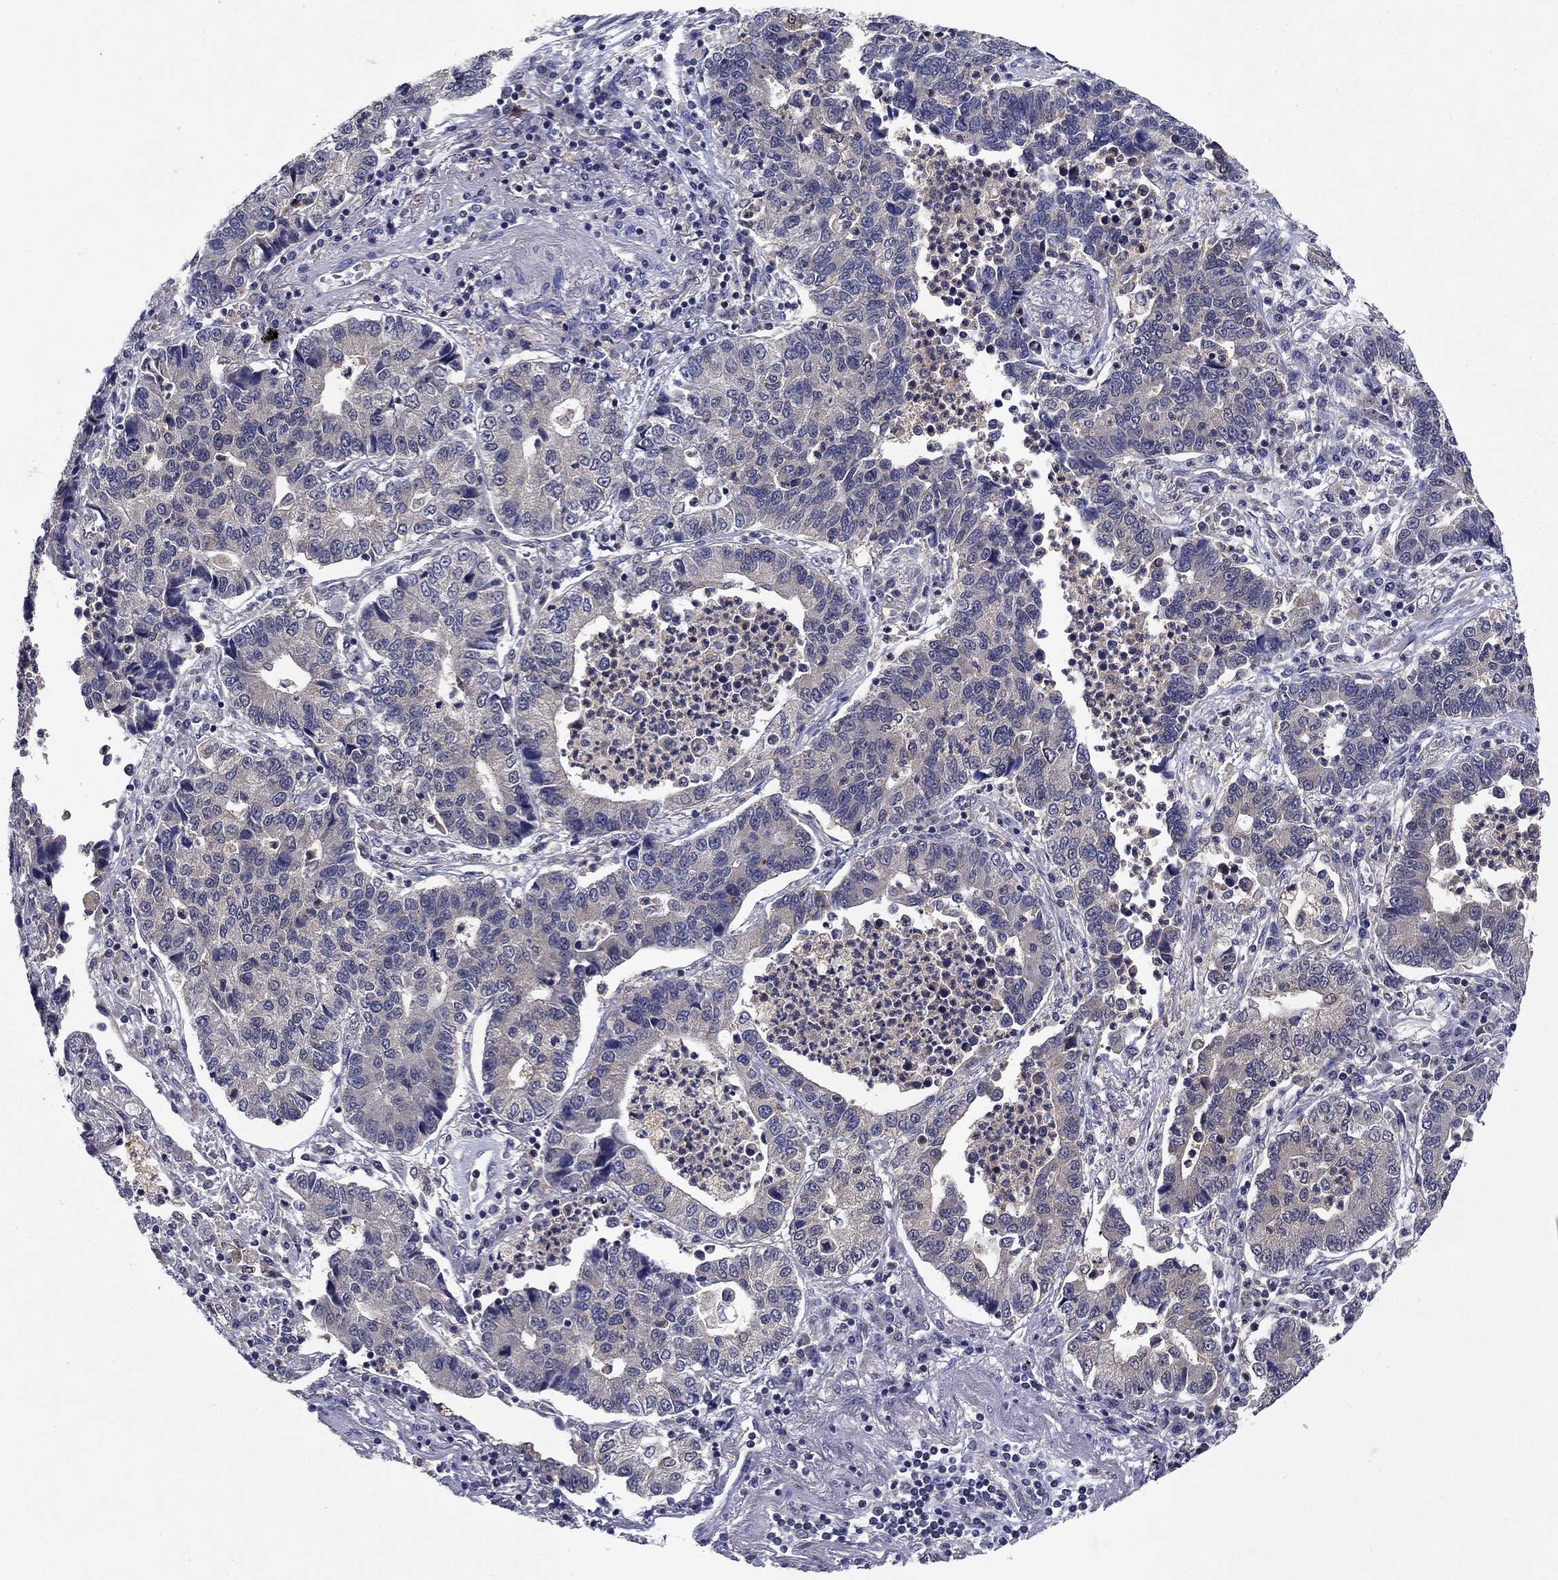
{"staining": {"intensity": "negative", "quantity": "none", "location": "none"}, "tissue": "lung cancer", "cell_type": "Tumor cells", "image_type": "cancer", "snomed": [{"axis": "morphology", "description": "Adenocarcinoma, NOS"}, {"axis": "topography", "description": "Lung"}], "caption": "This is an immunohistochemistry photomicrograph of adenocarcinoma (lung). There is no staining in tumor cells.", "gene": "GLTP", "patient": {"sex": "female", "age": 57}}